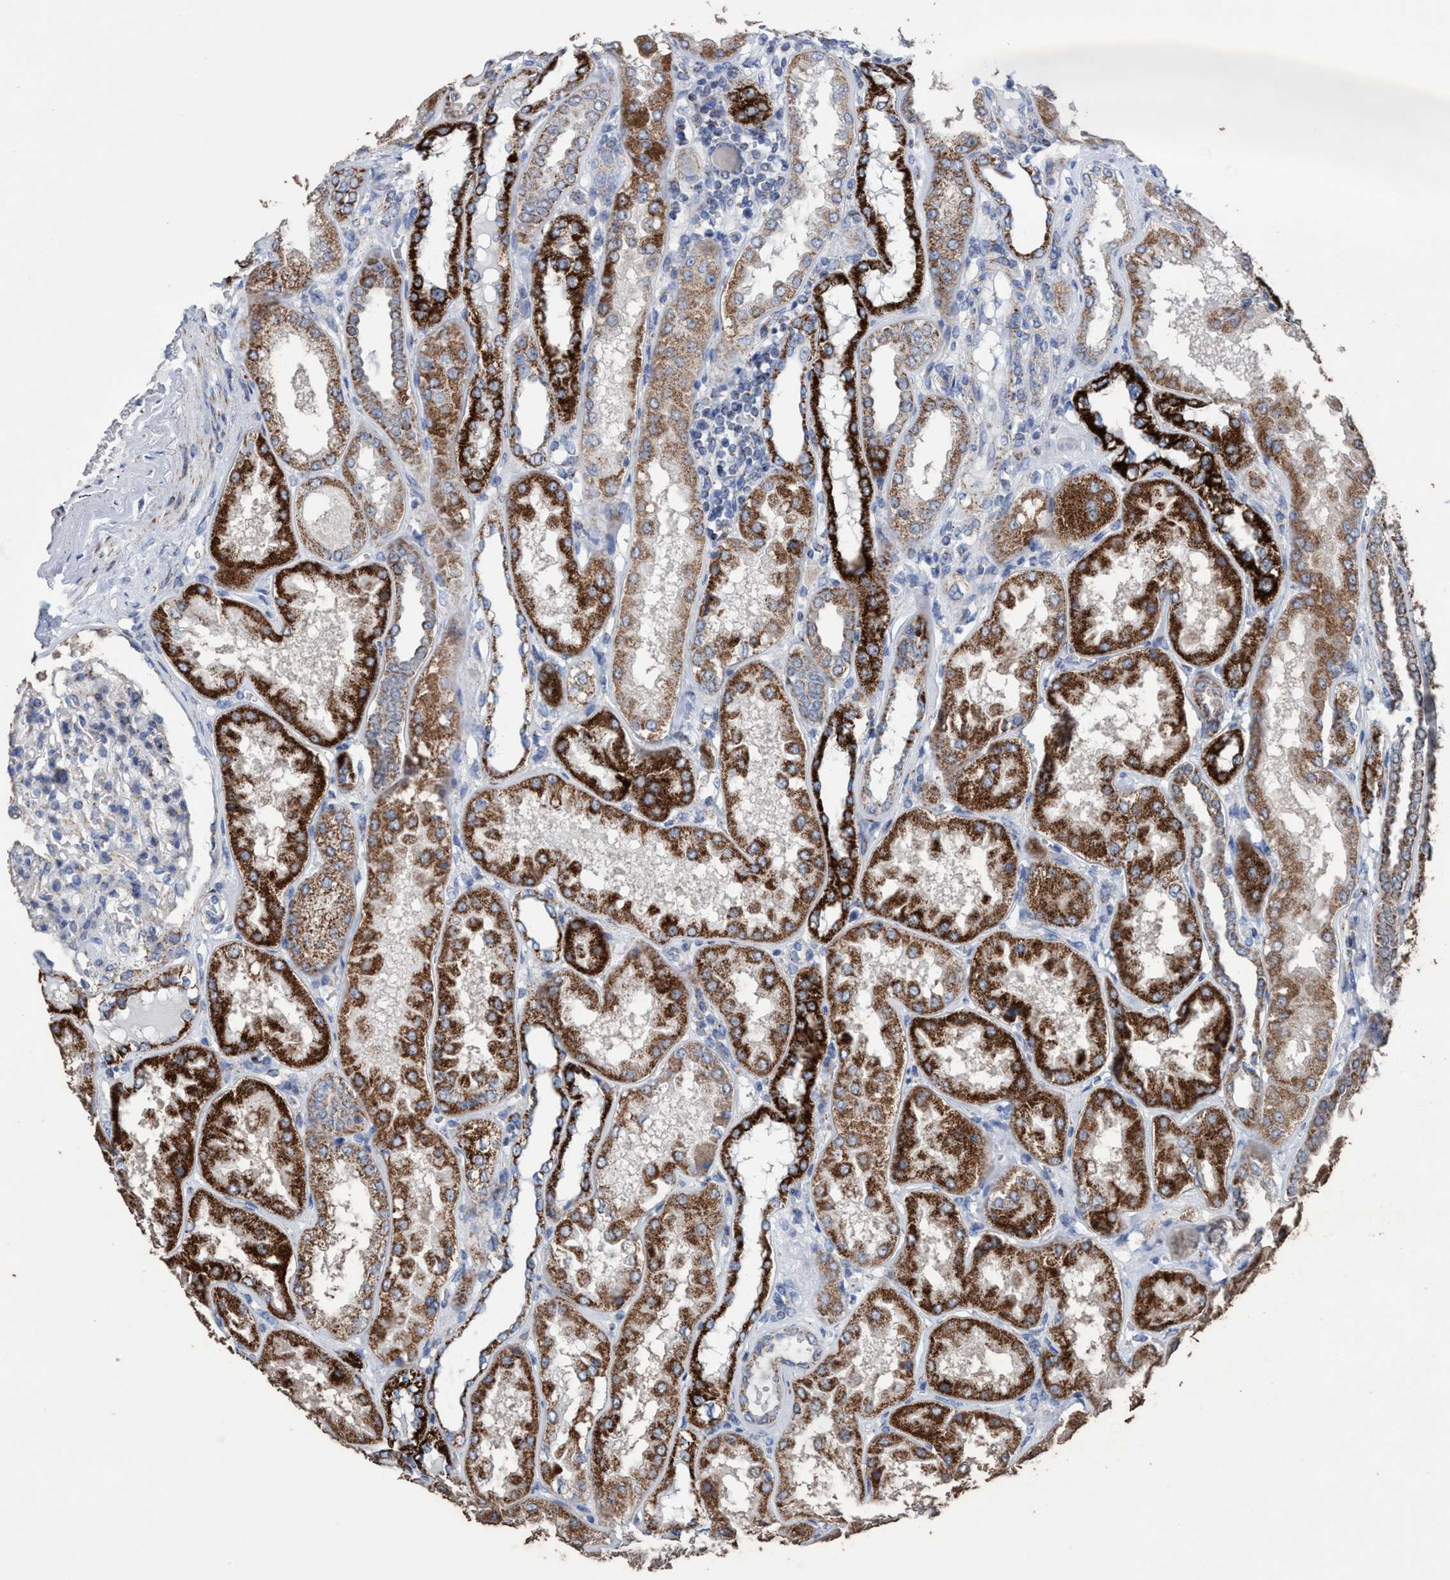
{"staining": {"intensity": "negative", "quantity": "none", "location": "none"}, "tissue": "kidney", "cell_type": "Cells in glomeruli", "image_type": "normal", "snomed": [{"axis": "morphology", "description": "Normal tissue, NOS"}, {"axis": "topography", "description": "Kidney"}], "caption": "High power microscopy photomicrograph of an IHC histopathology image of benign kidney, revealing no significant staining in cells in glomeruli. (DAB immunohistochemistry (IHC), high magnification).", "gene": "RSAD1", "patient": {"sex": "female", "age": 56}}